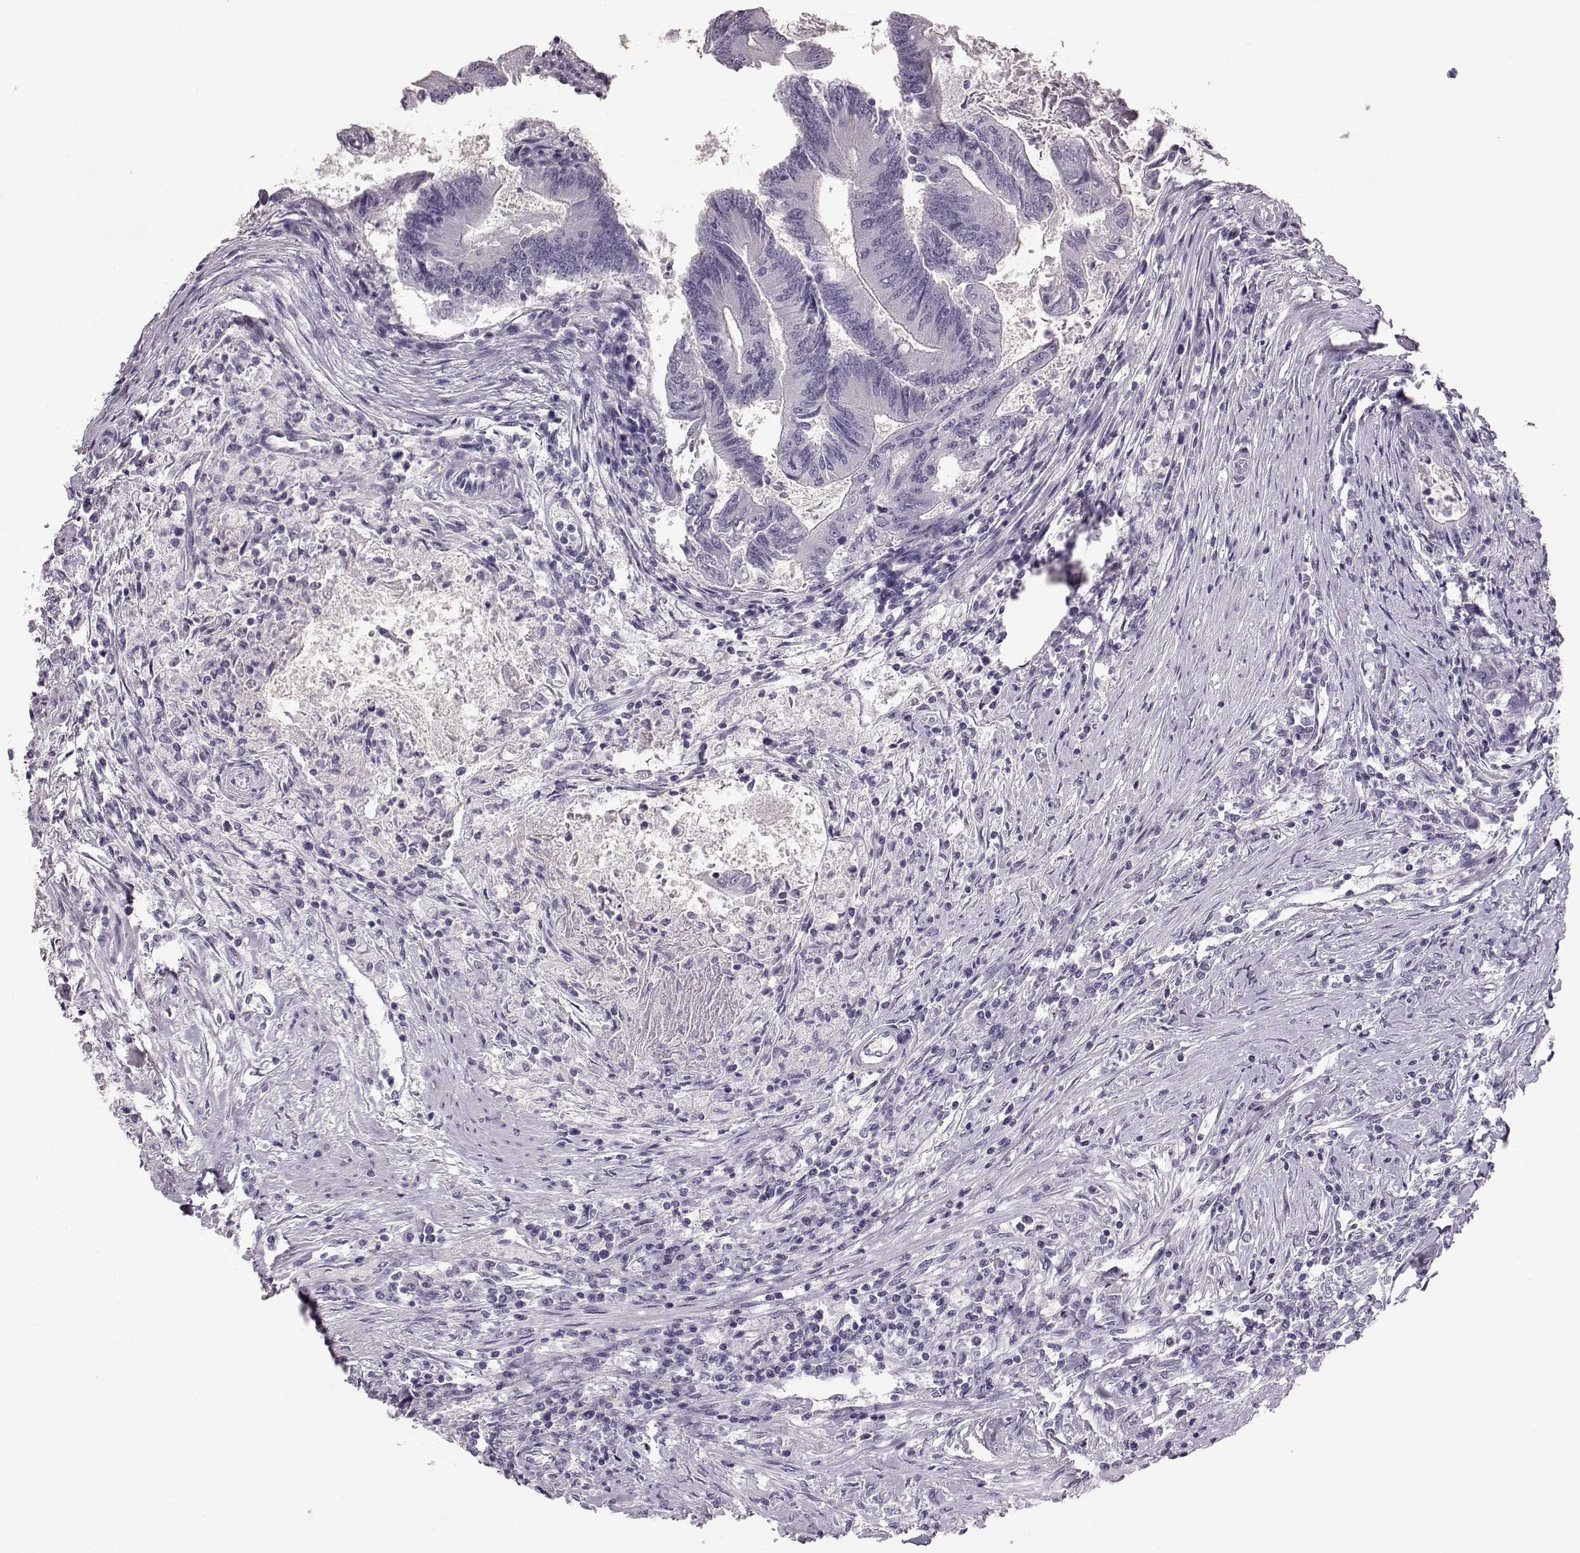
{"staining": {"intensity": "negative", "quantity": "none", "location": "none"}, "tissue": "colorectal cancer", "cell_type": "Tumor cells", "image_type": "cancer", "snomed": [{"axis": "morphology", "description": "Adenocarcinoma, NOS"}, {"axis": "topography", "description": "Colon"}], "caption": "Immunohistochemical staining of adenocarcinoma (colorectal) reveals no significant staining in tumor cells.", "gene": "BFSP2", "patient": {"sex": "female", "age": 70}}